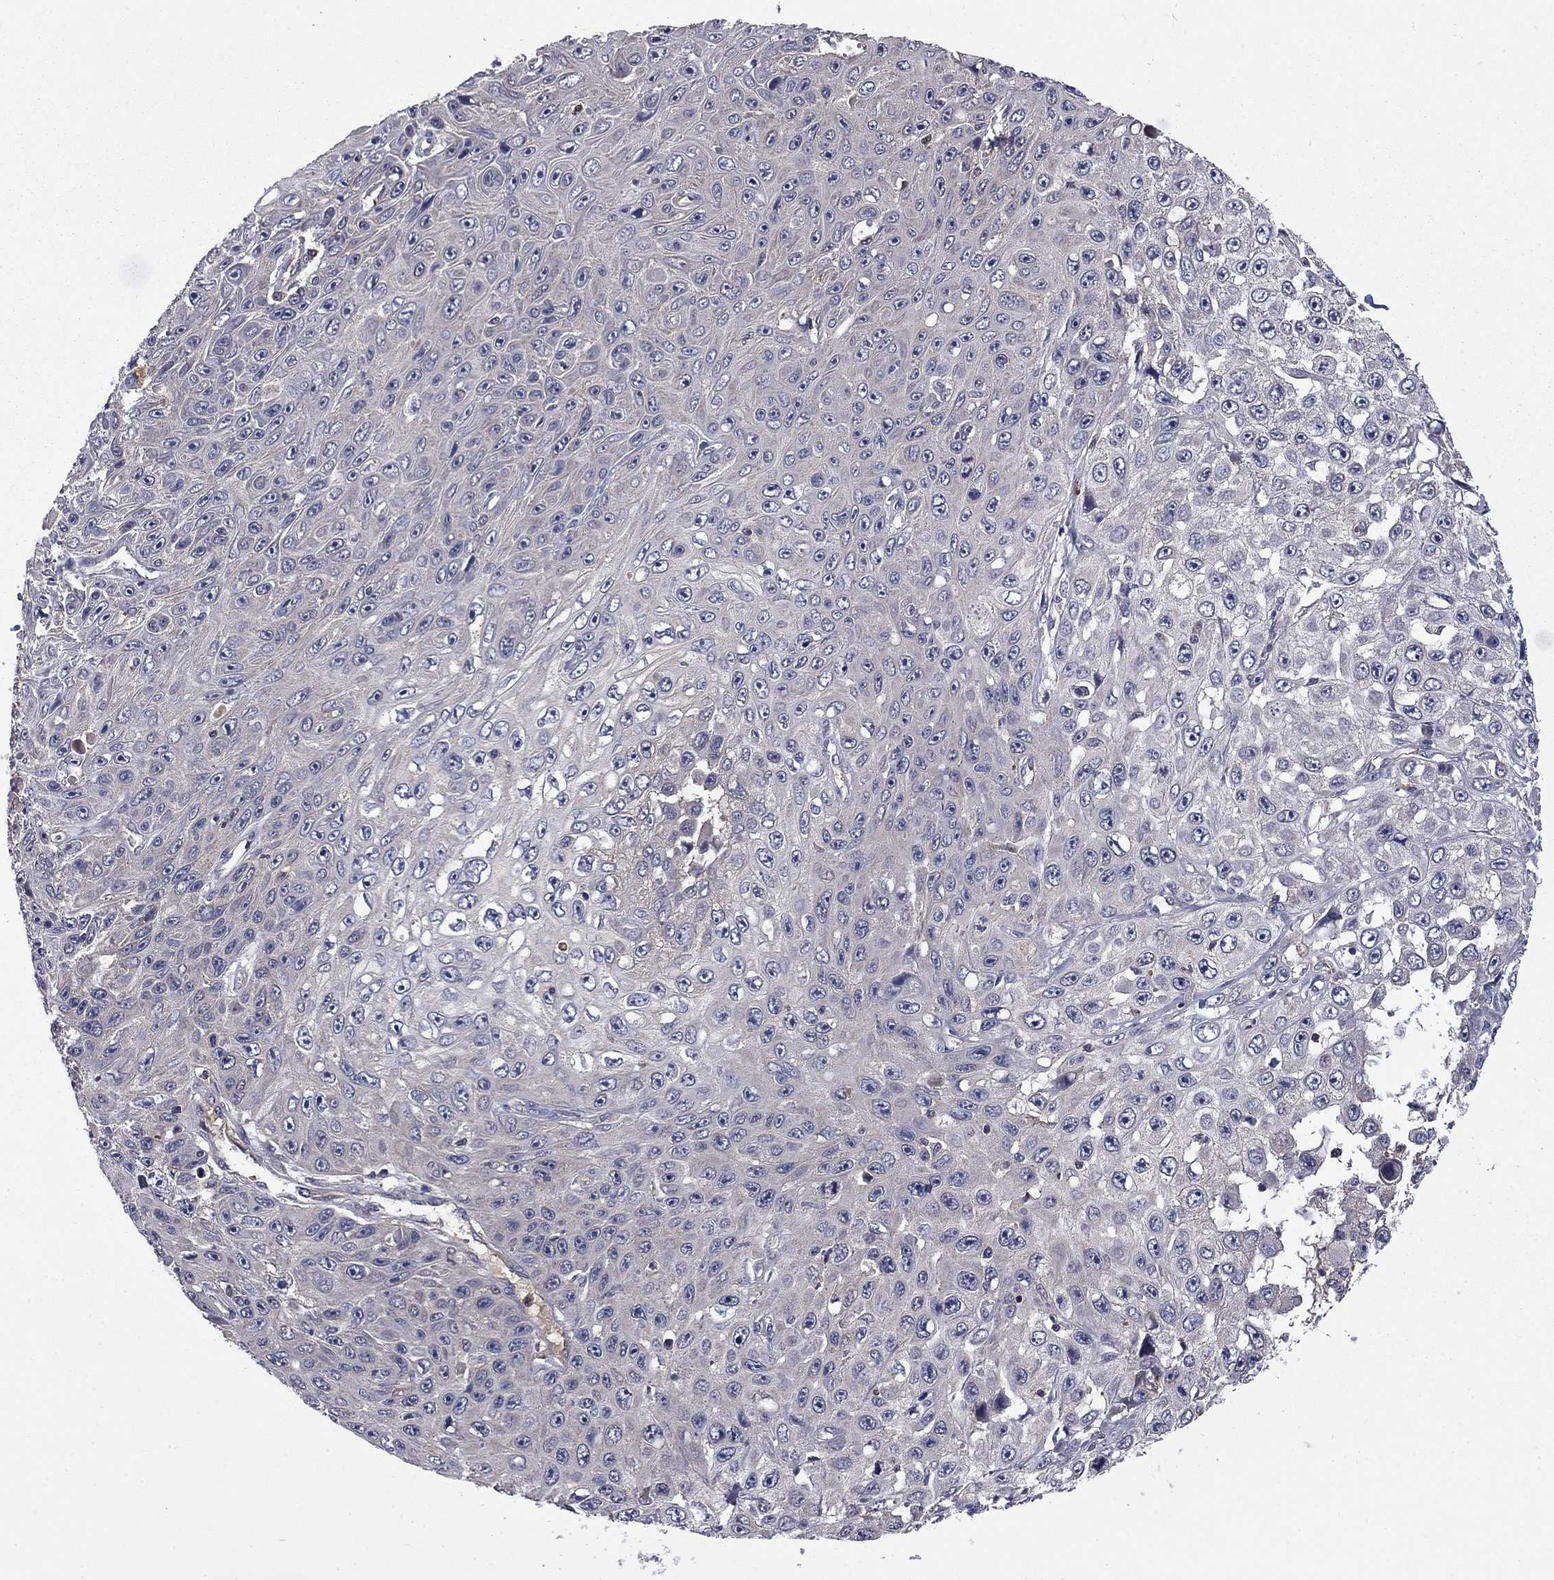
{"staining": {"intensity": "negative", "quantity": "none", "location": "none"}, "tissue": "skin cancer", "cell_type": "Tumor cells", "image_type": "cancer", "snomed": [{"axis": "morphology", "description": "Squamous cell carcinoma, NOS"}, {"axis": "topography", "description": "Skin"}], "caption": "This is a photomicrograph of IHC staining of skin cancer, which shows no expression in tumor cells.", "gene": "CEACAM7", "patient": {"sex": "male", "age": 82}}